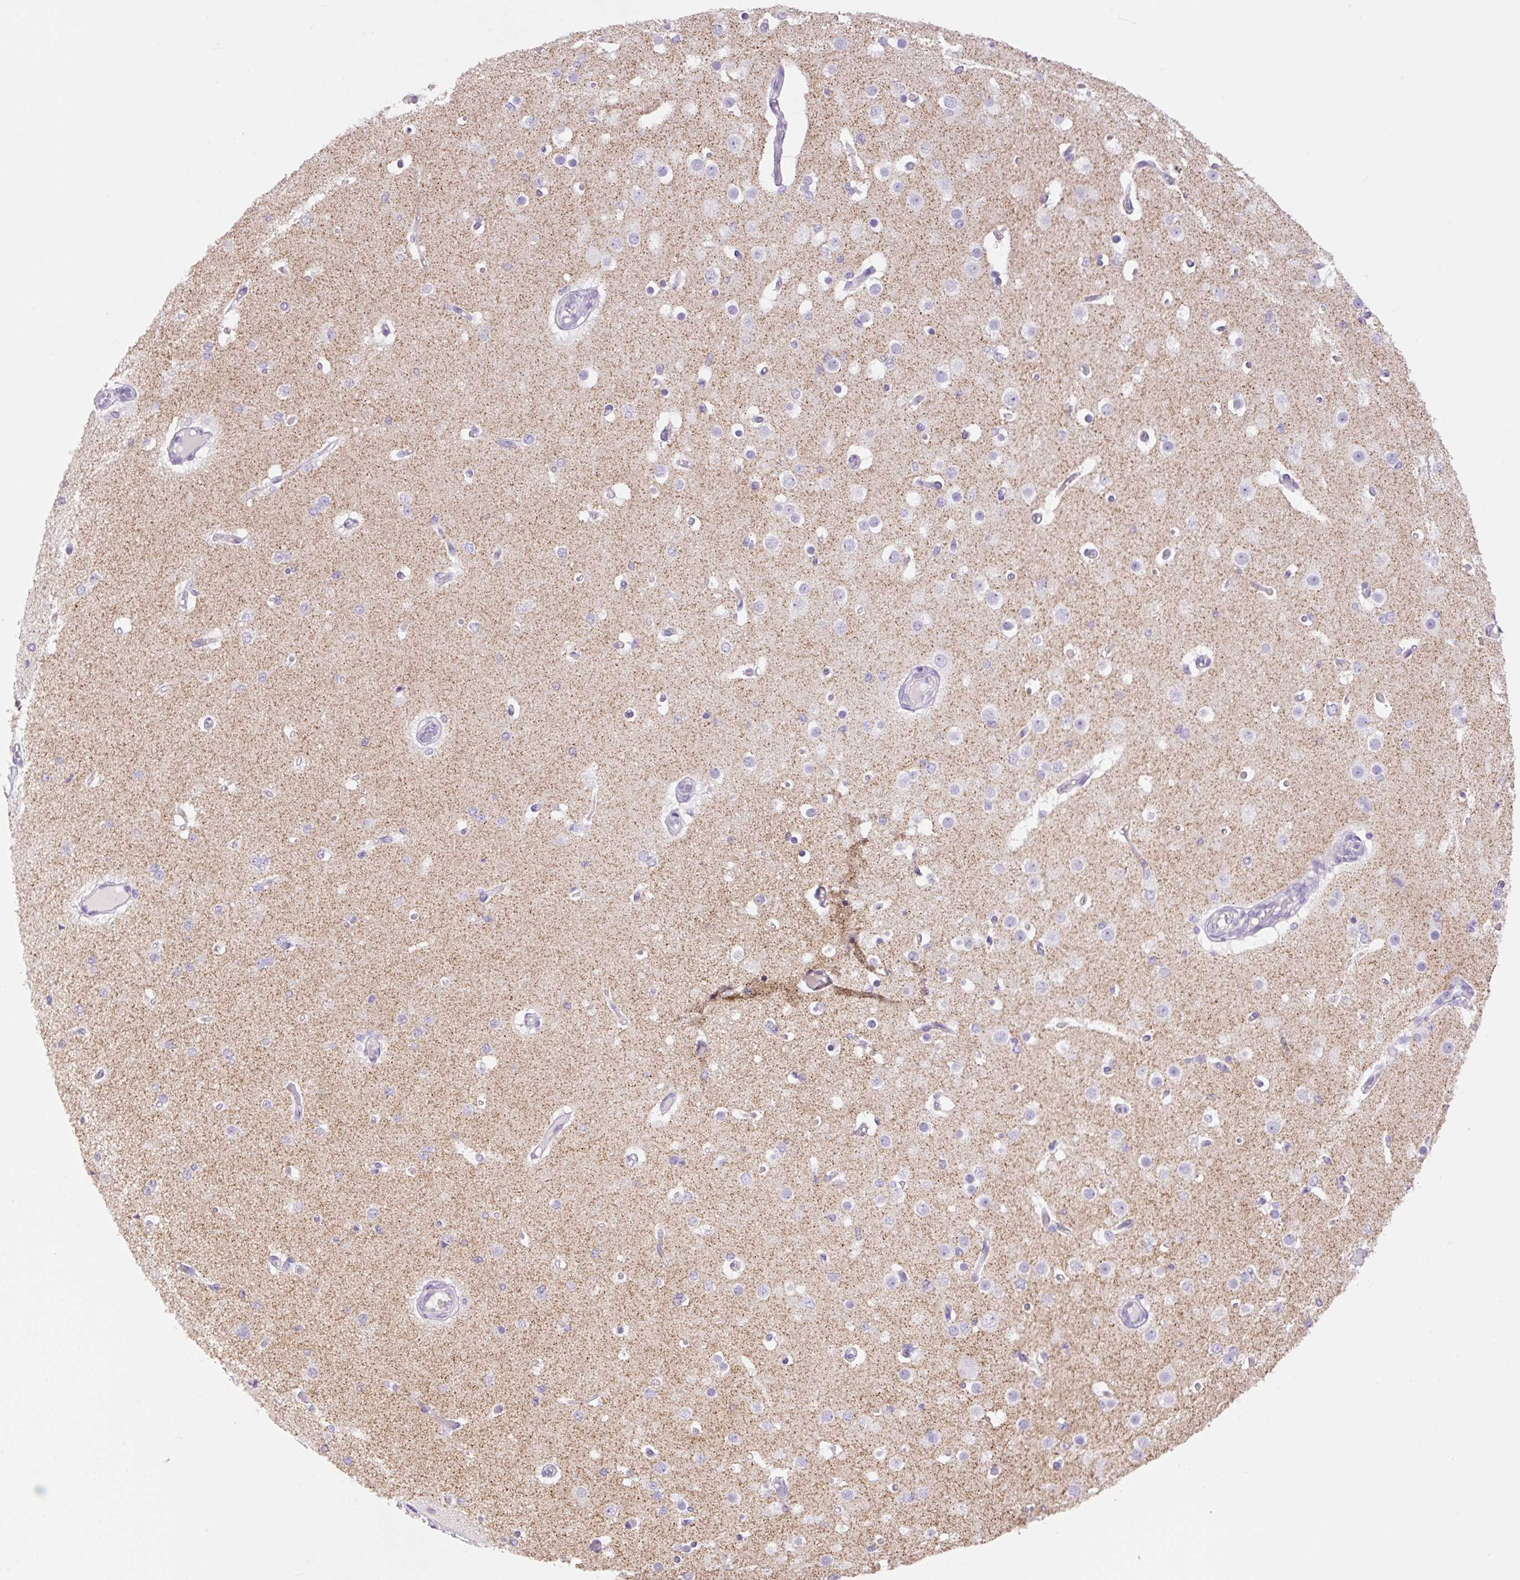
{"staining": {"intensity": "negative", "quantity": "none", "location": "none"}, "tissue": "cerebral cortex", "cell_type": "Endothelial cells", "image_type": "normal", "snomed": [{"axis": "morphology", "description": "Normal tissue, NOS"}, {"axis": "morphology", "description": "Inflammation, NOS"}, {"axis": "topography", "description": "Cerebral cortex"}], "caption": "An IHC histopathology image of normal cerebral cortex is shown. There is no staining in endothelial cells of cerebral cortex.", "gene": "HCRTR2", "patient": {"sex": "male", "age": 6}}